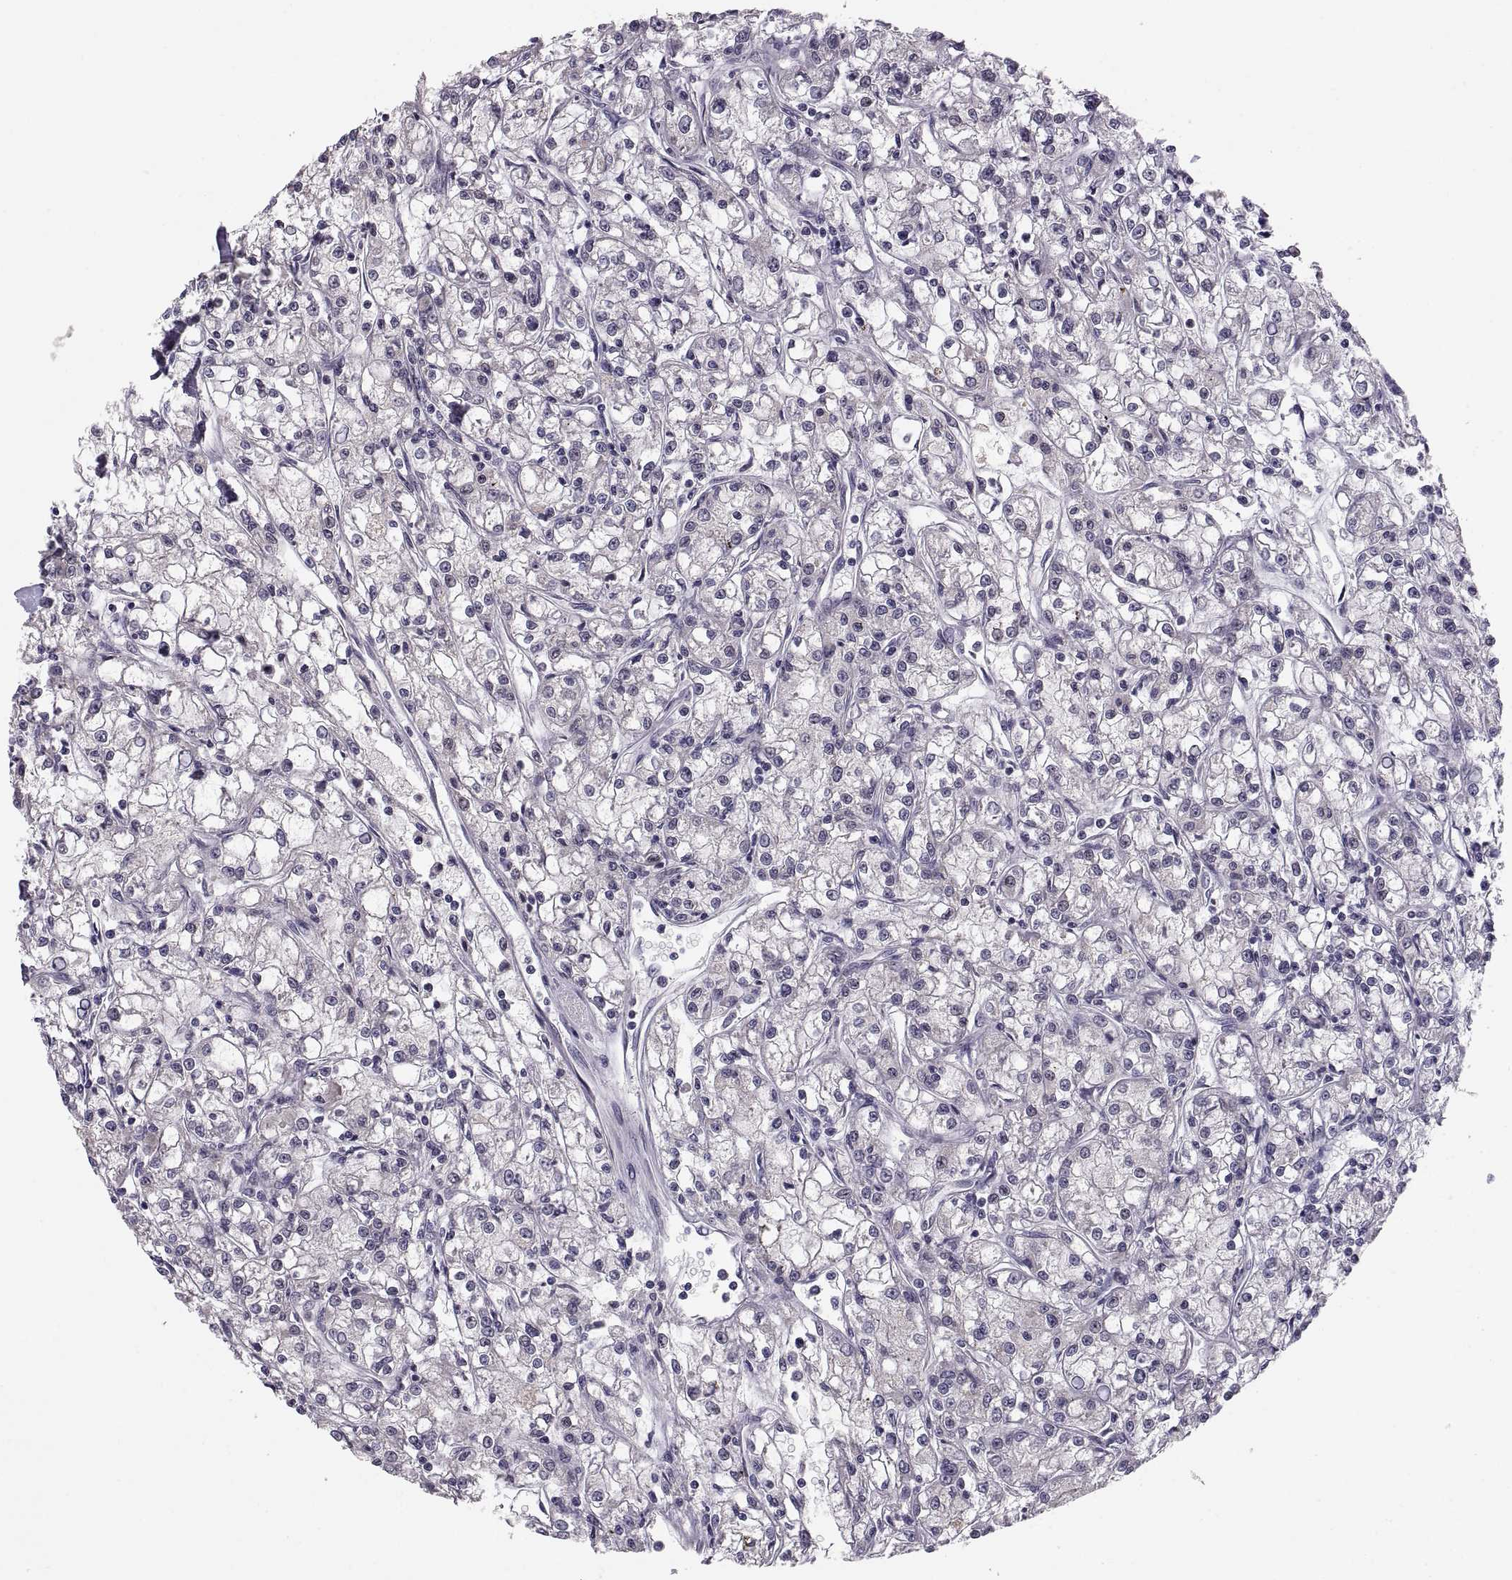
{"staining": {"intensity": "negative", "quantity": "none", "location": "none"}, "tissue": "renal cancer", "cell_type": "Tumor cells", "image_type": "cancer", "snomed": [{"axis": "morphology", "description": "Adenocarcinoma, NOS"}, {"axis": "topography", "description": "Kidney"}], "caption": "IHC image of adenocarcinoma (renal) stained for a protein (brown), which shows no expression in tumor cells. The staining was performed using DAB to visualize the protein expression in brown, while the nuclei were stained in blue with hematoxylin (Magnification: 20x).", "gene": "PAX2", "patient": {"sex": "female", "age": 59}}